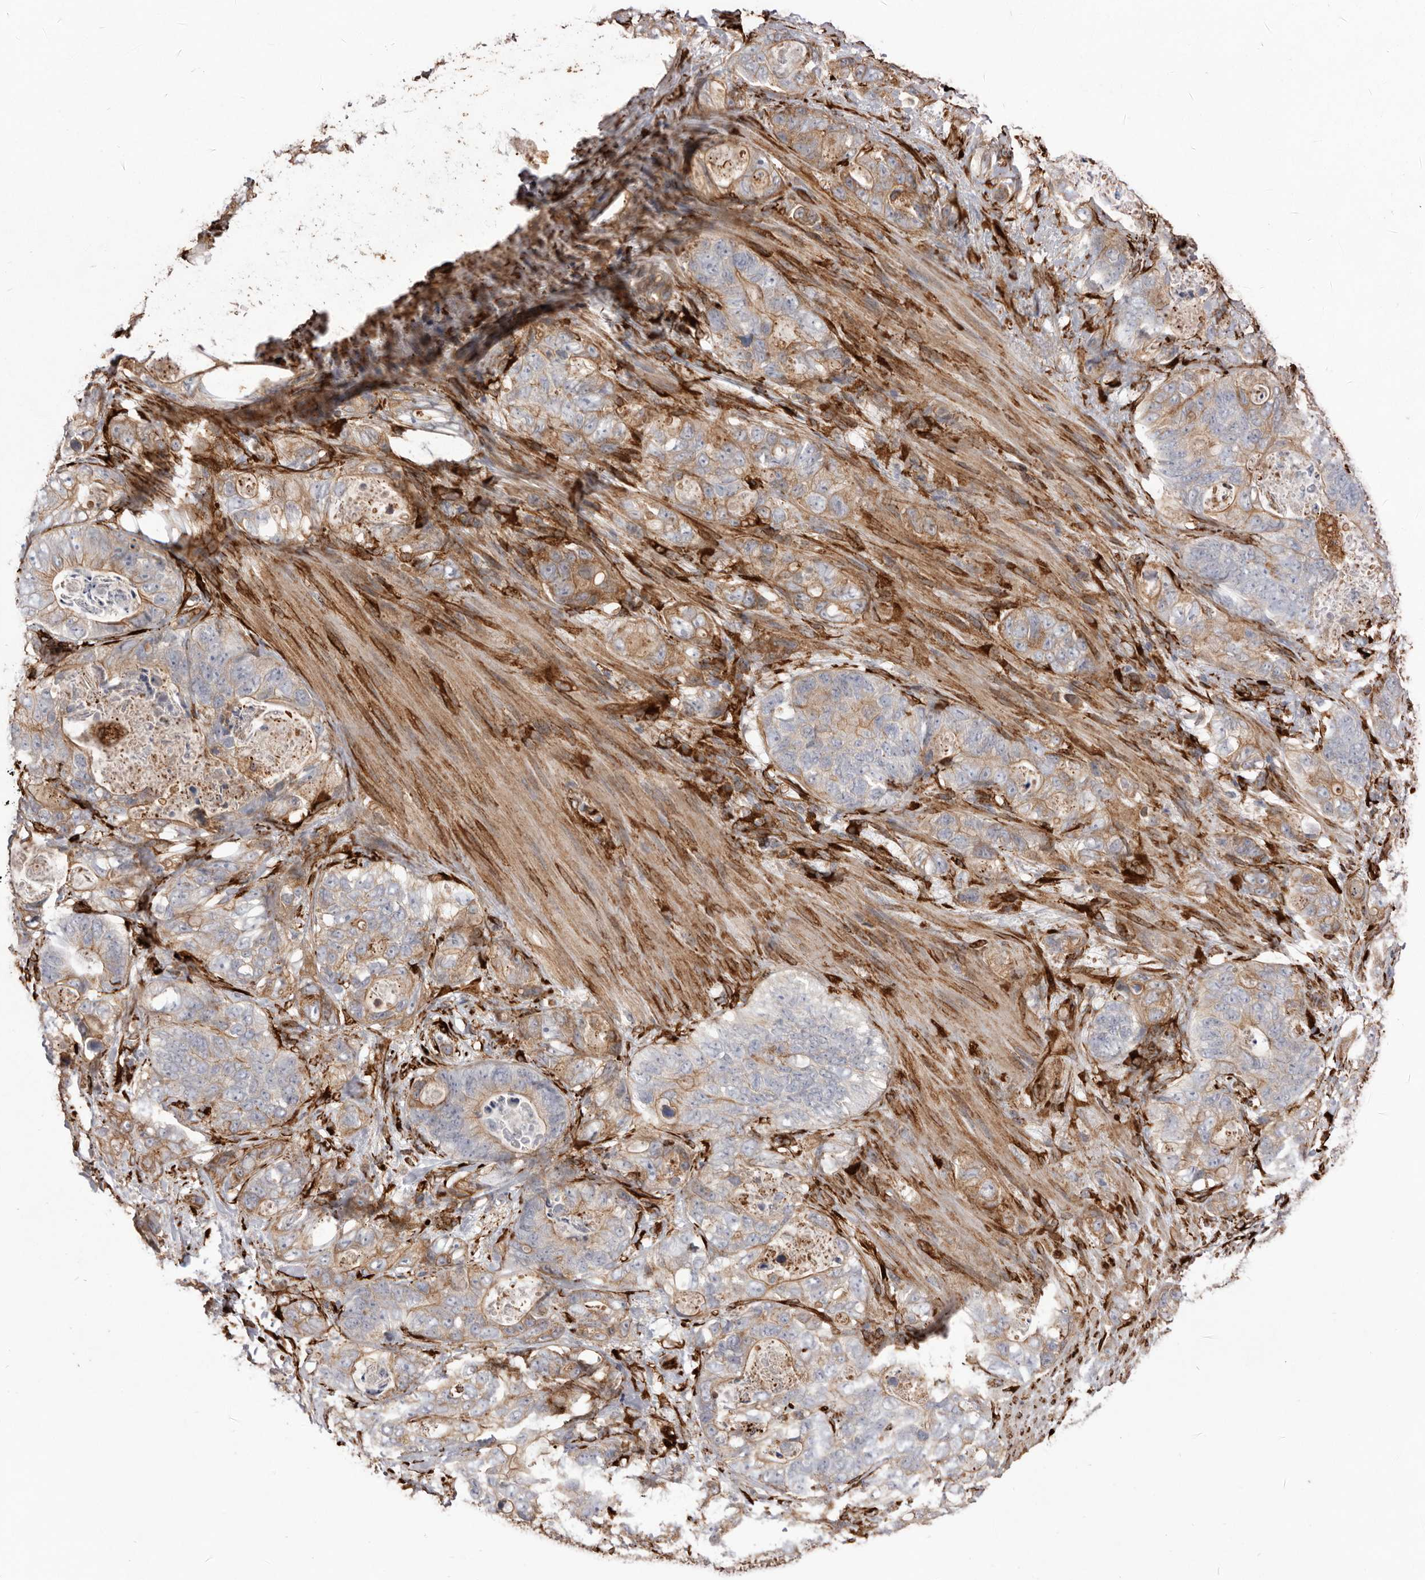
{"staining": {"intensity": "moderate", "quantity": "25%-75%", "location": "cytoplasmic/membranous"}, "tissue": "stomach cancer", "cell_type": "Tumor cells", "image_type": "cancer", "snomed": [{"axis": "morphology", "description": "Normal tissue, NOS"}, {"axis": "morphology", "description": "Adenocarcinoma, NOS"}, {"axis": "topography", "description": "Stomach"}], "caption": "This is a histology image of immunohistochemistry (IHC) staining of adenocarcinoma (stomach), which shows moderate expression in the cytoplasmic/membranous of tumor cells.", "gene": "WDTC1", "patient": {"sex": "female", "age": 89}}